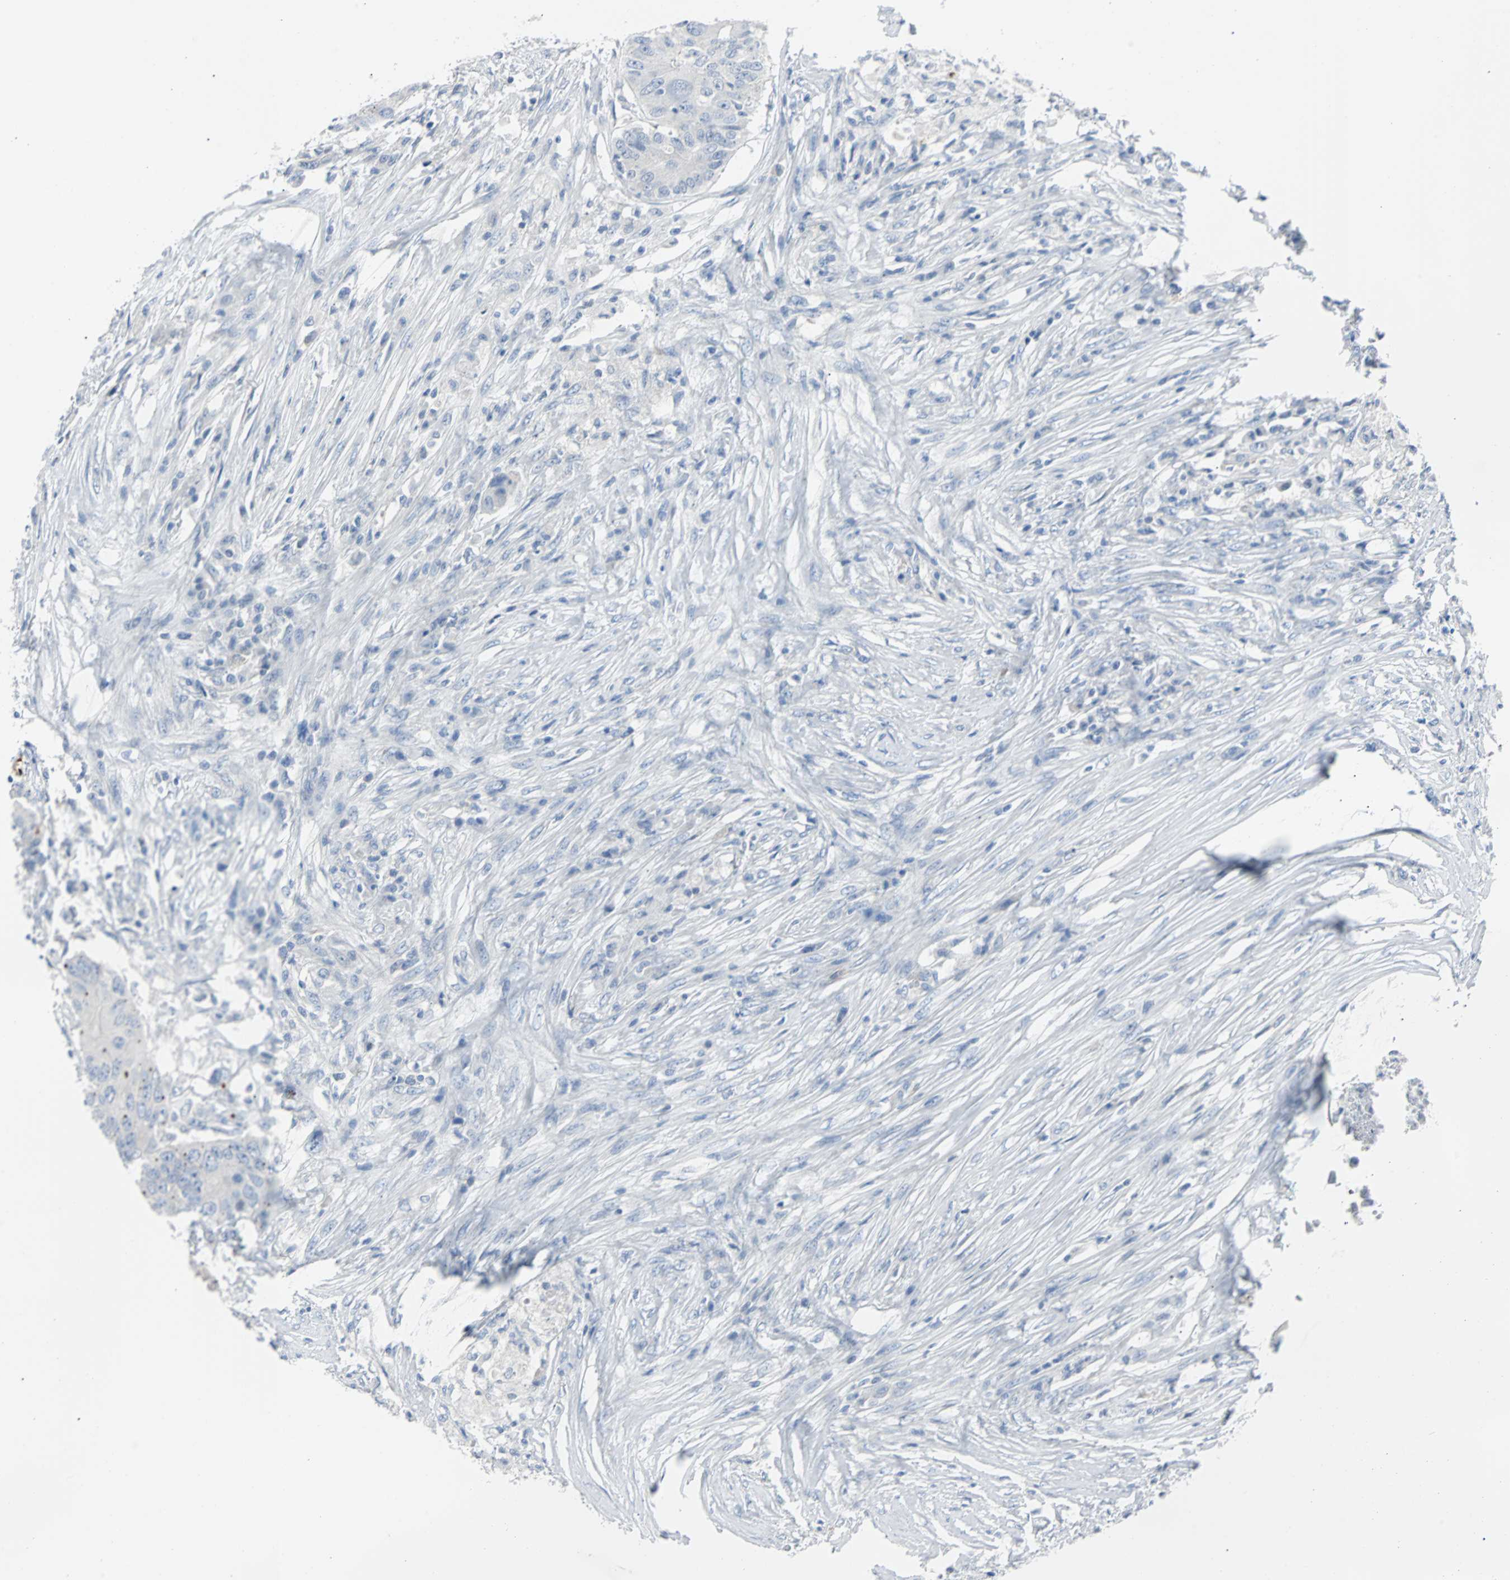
{"staining": {"intensity": "negative", "quantity": "none", "location": "none"}, "tissue": "colorectal cancer", "cell_type": "Tumor cells", "image_type": "cancer", "snomed": [{"axis": "morphology", "description": "Adenocarcinoma, NOS"}, {"axis": "topography", "description": "Colon"}], "caption": "High power microscopy micrograph of an IHC micrograph of colorectal cancer, revealing no significant staining in tumor cells. (Brightfield microscopy of DAB IHC at high magnification).", "gene": "RASA1", "patient": {"sex": "male", "age": 71}}